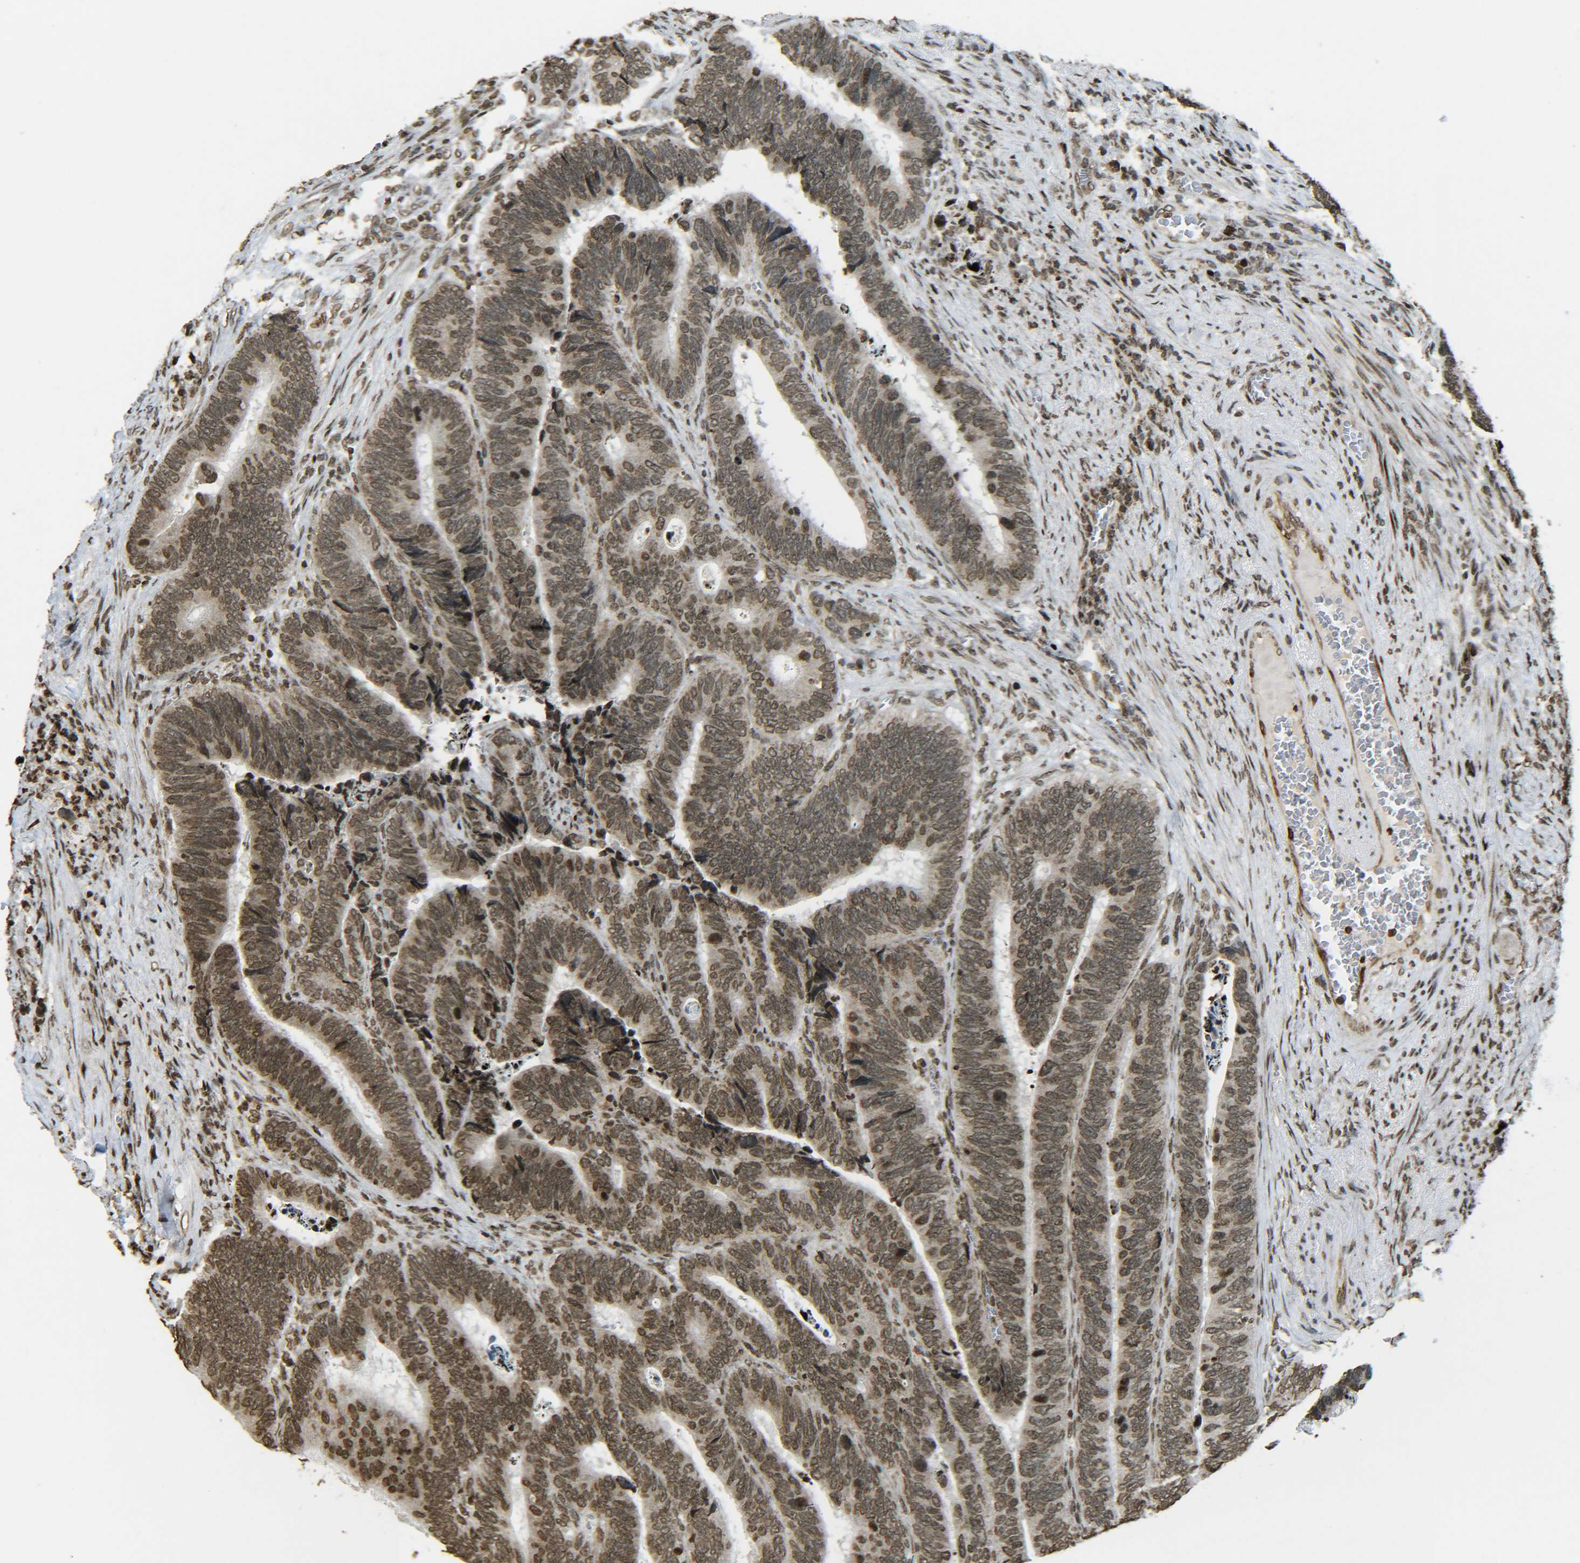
{"staining": {"intensity": "moderate", "quantity": ">75%", "location": "cytoplasmic/membranous,nuclear"}, "tissue": "colorectal cancer", "cell_type": "Tumor cells", "image_type": "cancer", "snomed": [{"axis": "morphology", "description": "Adenocarcinoma, NOS"}, {"axis": "topography", "description": "Colon"}], "caption": "A medium amount of moderate cytoplasmic/membranous and nuclear positivity is appreciated in about >75% of tumor cells in colorectal cancer tissue.", "gene": "NEUROG2", "patient": {"sex": "male", "age": 72}}